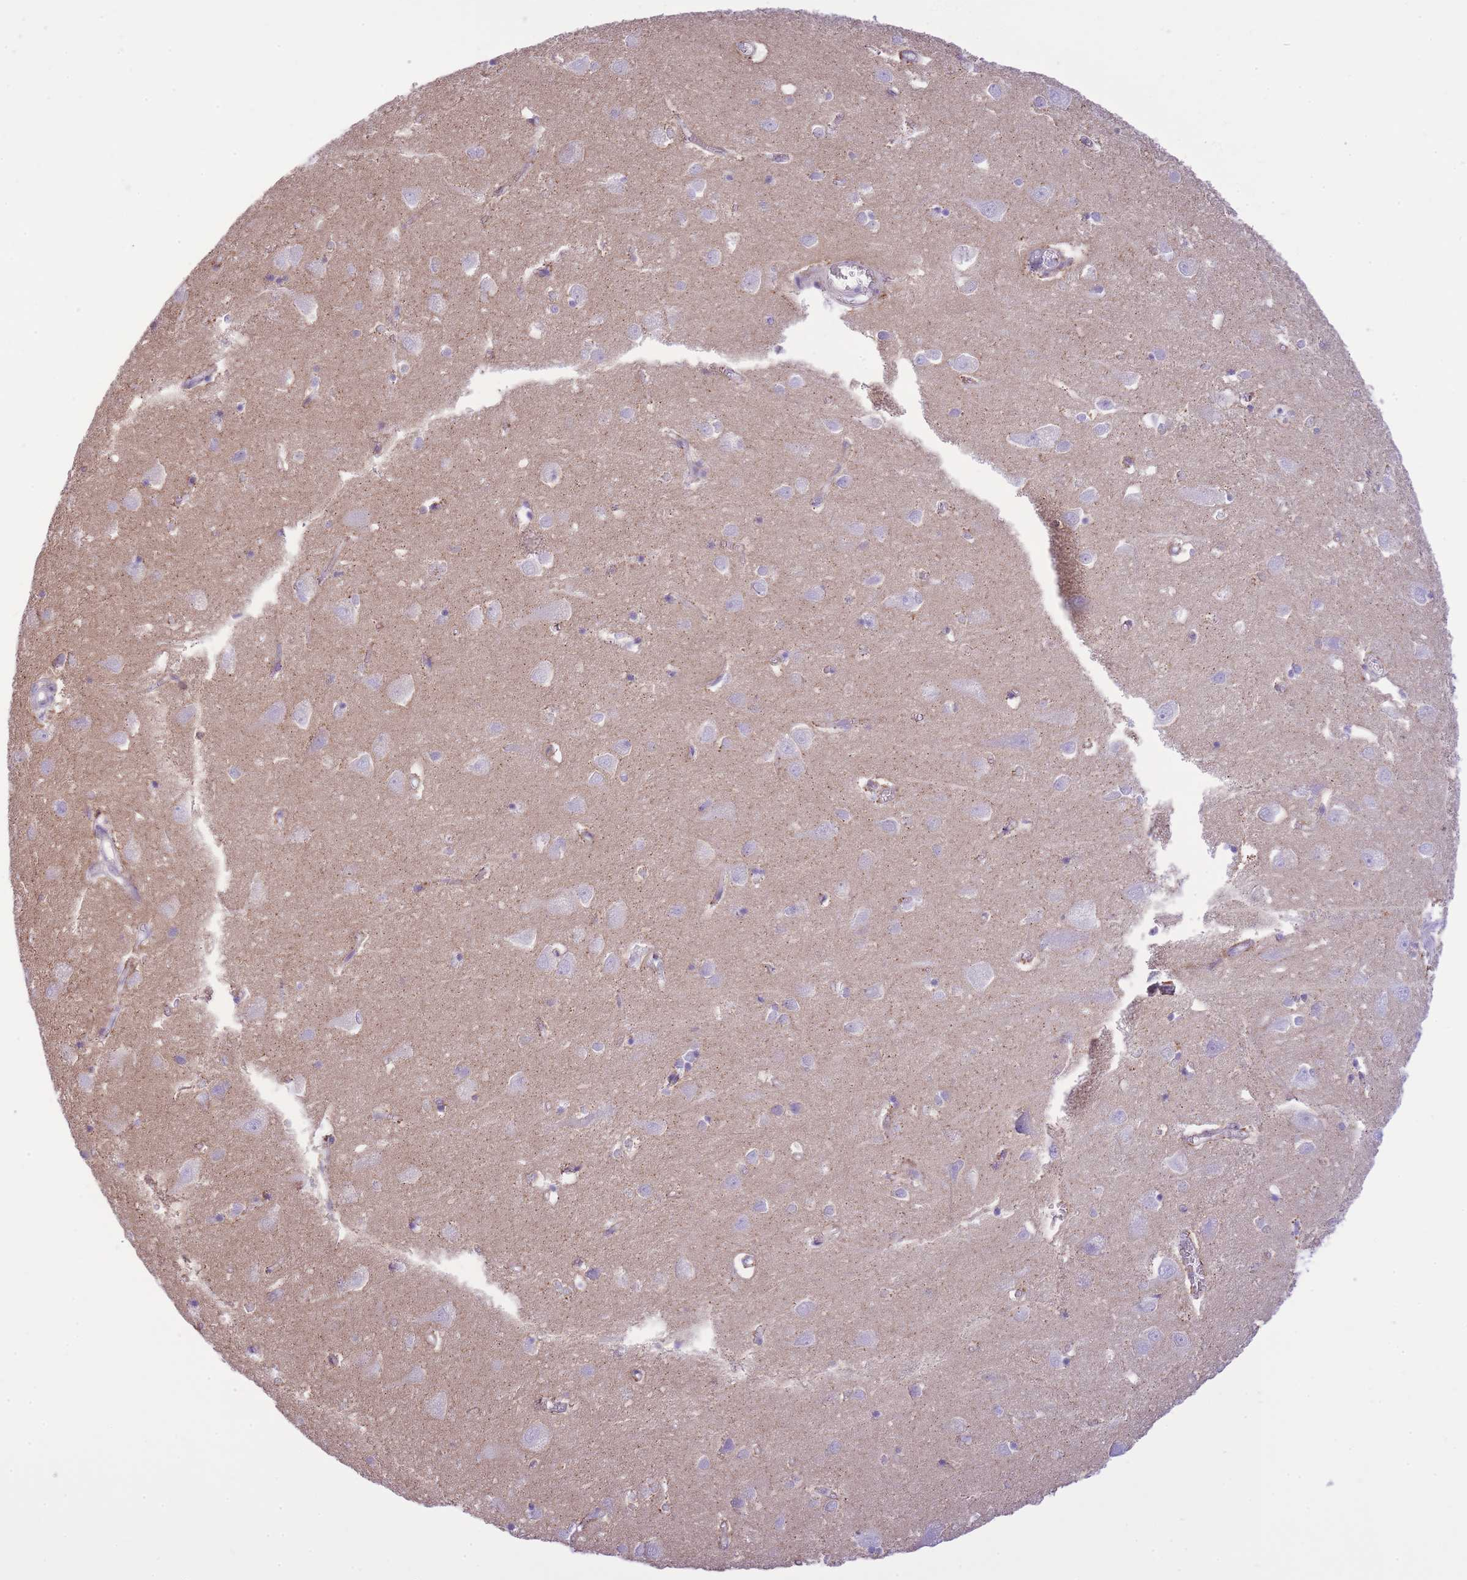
{"staining": {"intensity": "weak", "quantity": ">75%", "location": "cytoplasmic/membranous"}, "tissue": "cerebral cortex", "cell_type": "Endothelial cells", "image_type": "normal", "snomed": [{"axis": "morphology", "description": "Normal tissue, NOS"}, {"axis": "topography", "description": "Cerebral cortex"}], "caption": "Immunohistochemistry (IHC) (DAB) staining of normal human cerebral cortex displays weak cytoplasmic/membranous protein positivity in approximately >75% of endothelial cells. The staining was performed using DAB (3,3'-diaminobenzidine) to visualize the protein expression in brown, while the nuclei were stained in blue with hematoxylin (Magnification: 20x).", "gene": "MEIOSIN", "patient": {"sex": "male", "age": 70}}